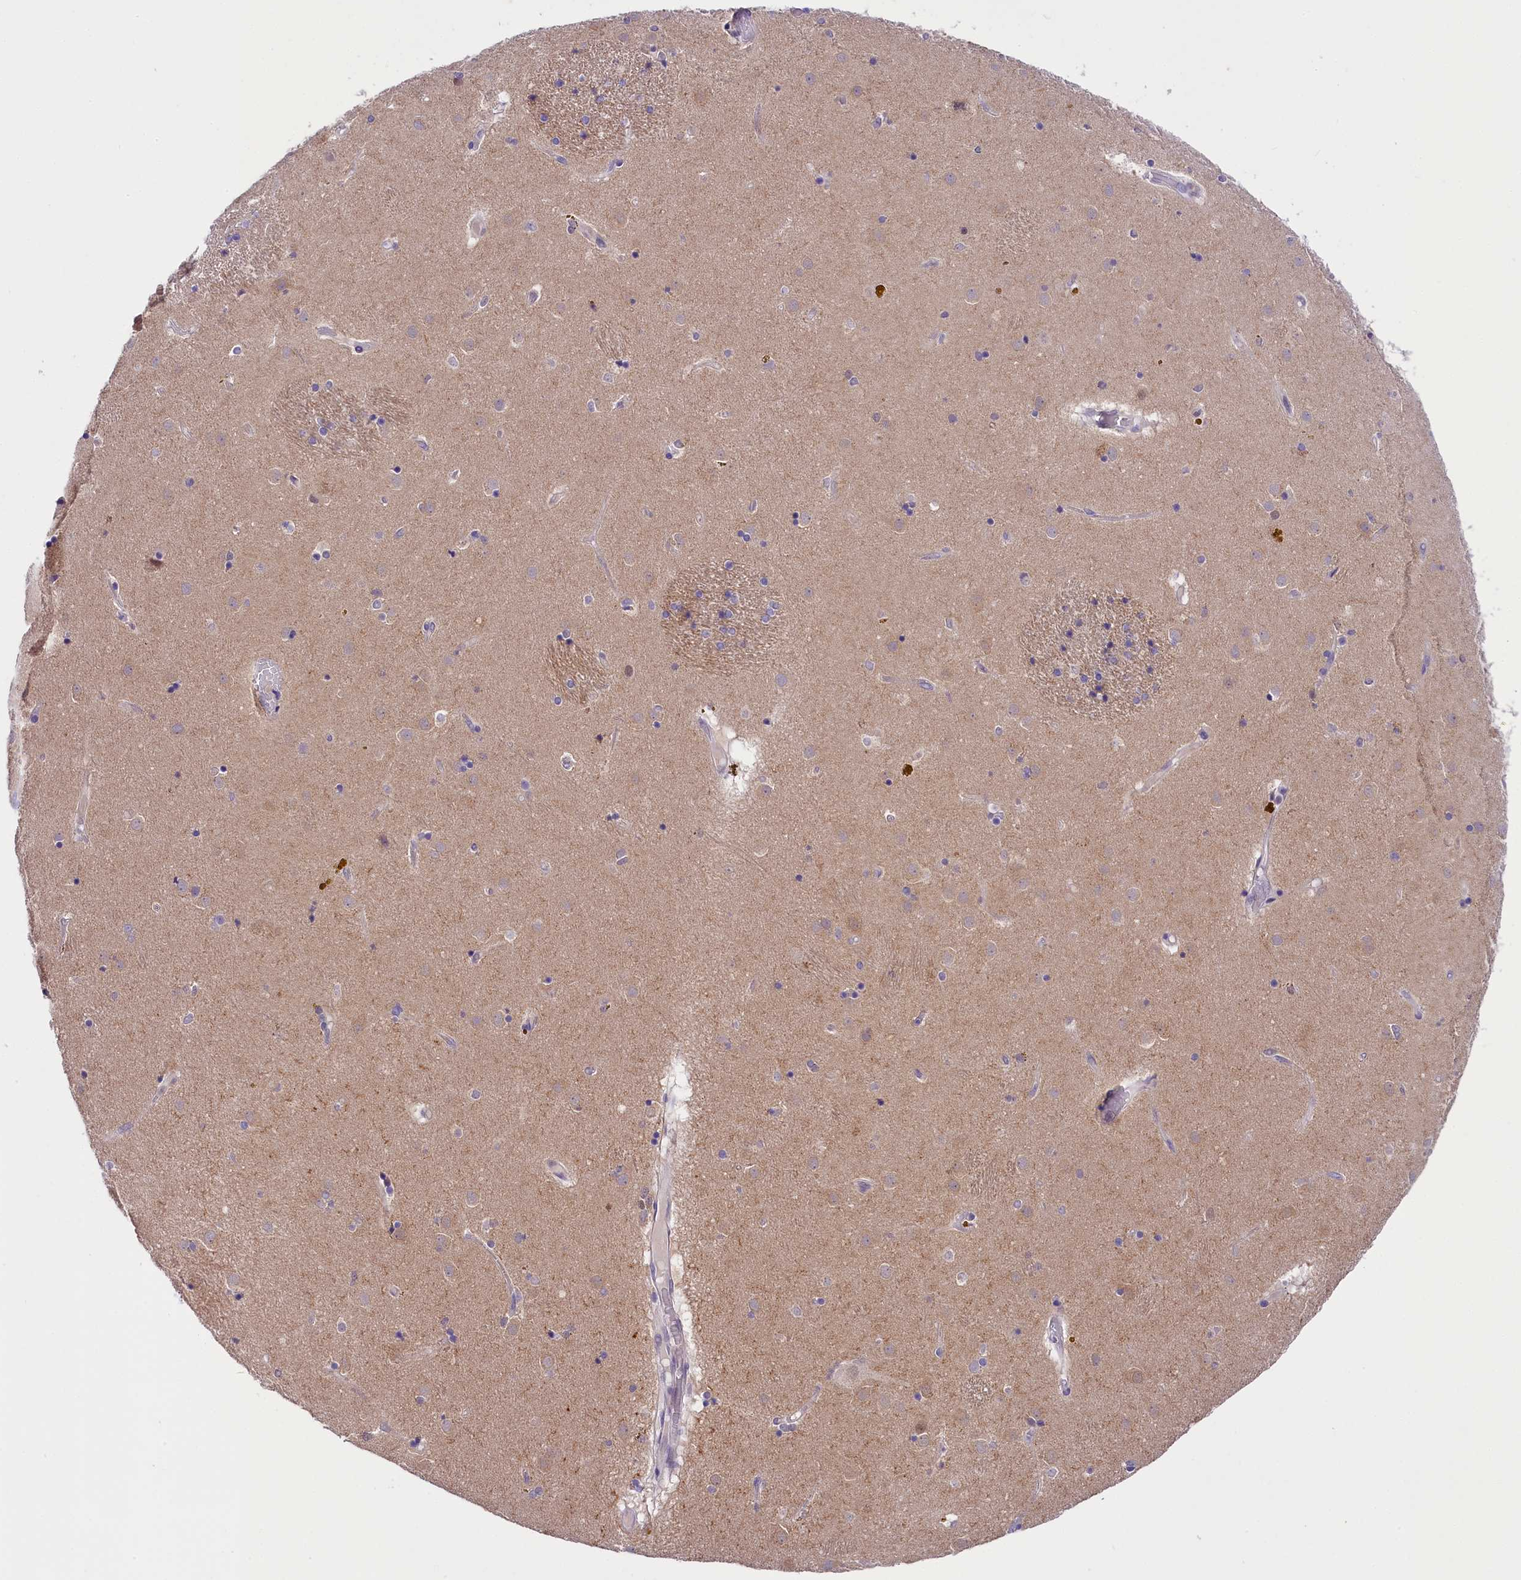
{"staining": {"intensity": "negative", "quantity": "none", "location": "none"}, "tissue": "caudate", "cell_type": "Glial cells", "image_type": "normal", "snomed": [{"axis": "morphology", "description": "Normal tissue, NOS"}, {"axis": "topography", "description": "Lateral ventricle wall"}], "caption": "Histopathology image shows no significant protein positivity in glial cells of unremarkable caudate. The staining is performed using DAB (3,3'-diaminobenzidine) brown chromogen with nuclei counter-stained in using hematoxylin.", "gene": "OSGEP", "patient": {"sex": "male", "age": 70}}